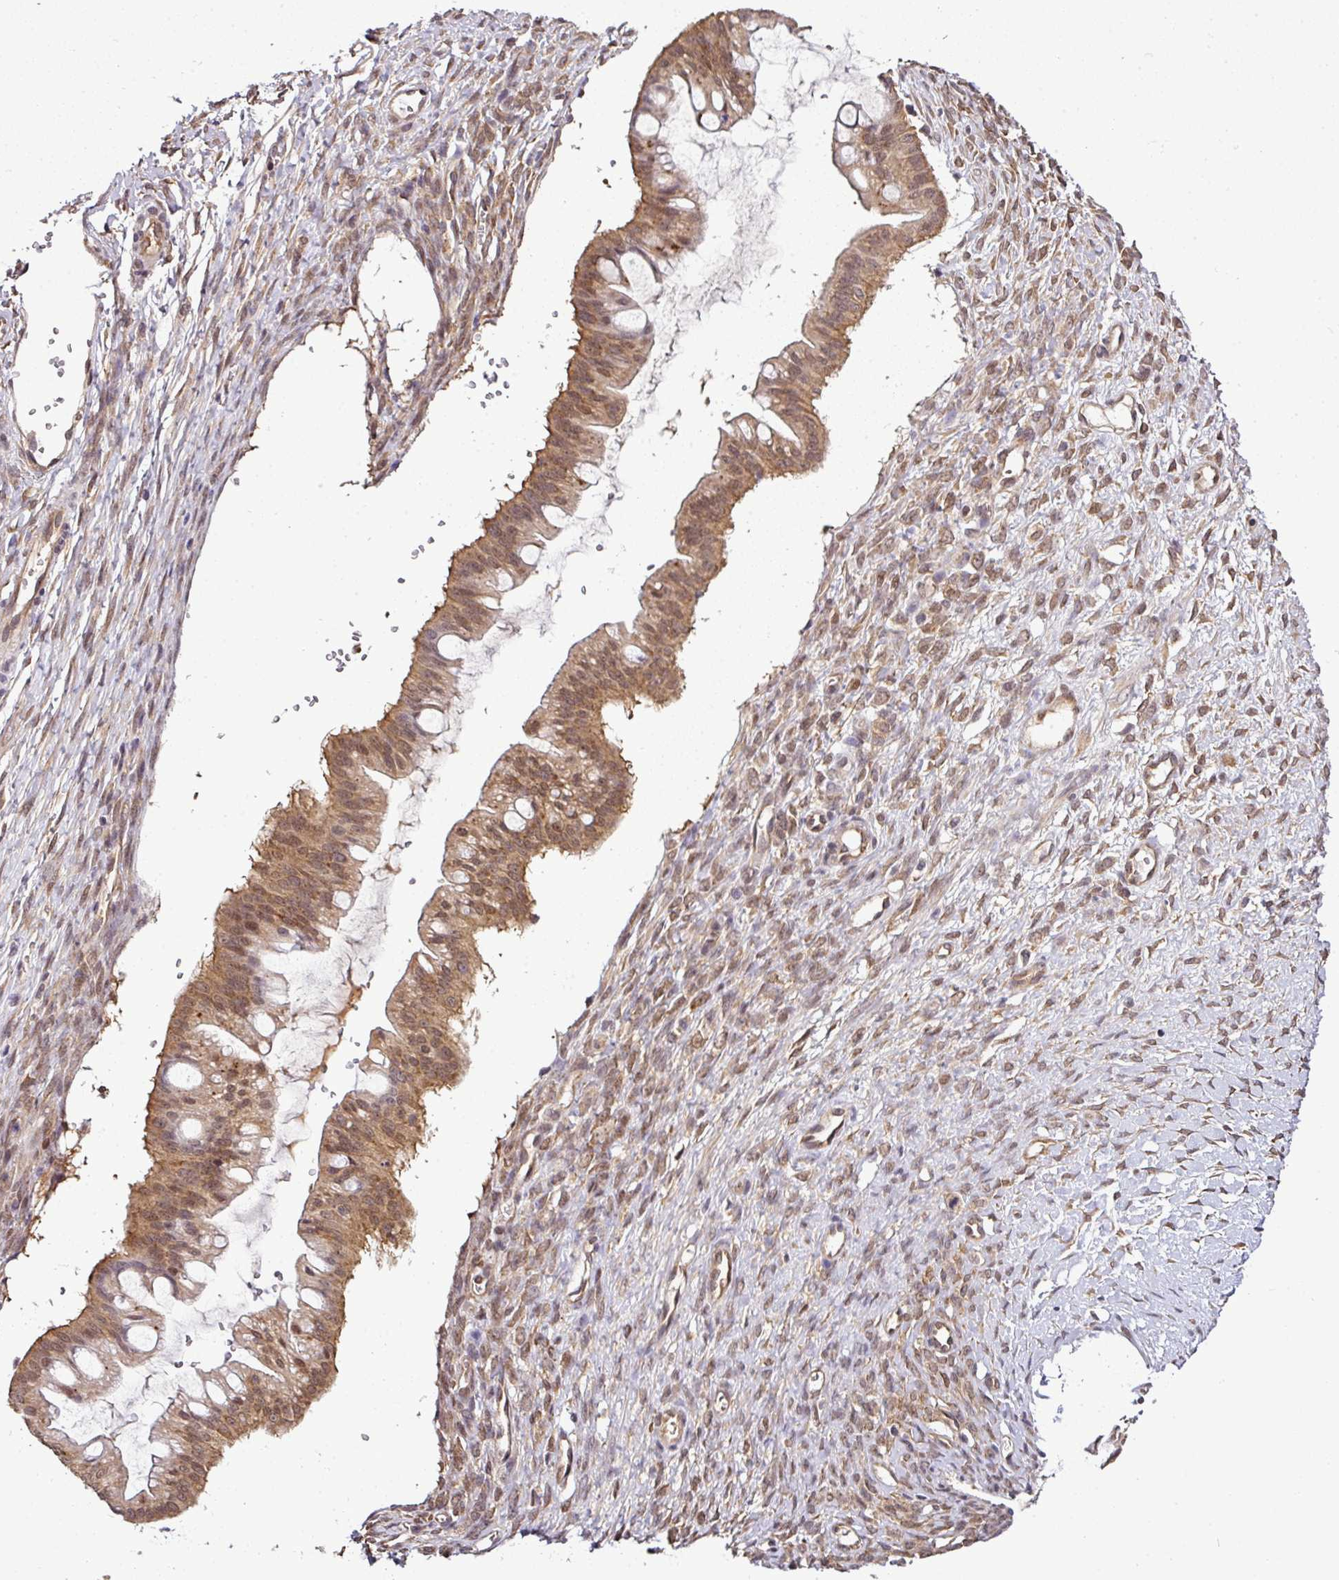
{"staining": {"intensity": "moderate", "quantity": ">75%", "location": "cytoplasmic/membranous,nuclear"}, "tissue": "ovarian cancer", "cell_type": "Tumor cells", "image_type": "cancer", "snomed": [{"axis": "morphology", "description": "Cystadenocarcinoma, mucinous, NOS"}, {"axis": "topography", "description": "Ovary"}], "caption": "Immunohistochemical staining of mucinous cystadenocarcinoma (ovarian) demonstrates medium levels of moderate cytoplasmic/membranous and nuclear protein staining in approximately >75% of tumor cells. Nuclei are stained in blue.", "gene": "RBM4B", "patient": {"sex": "female", "age": 73}}